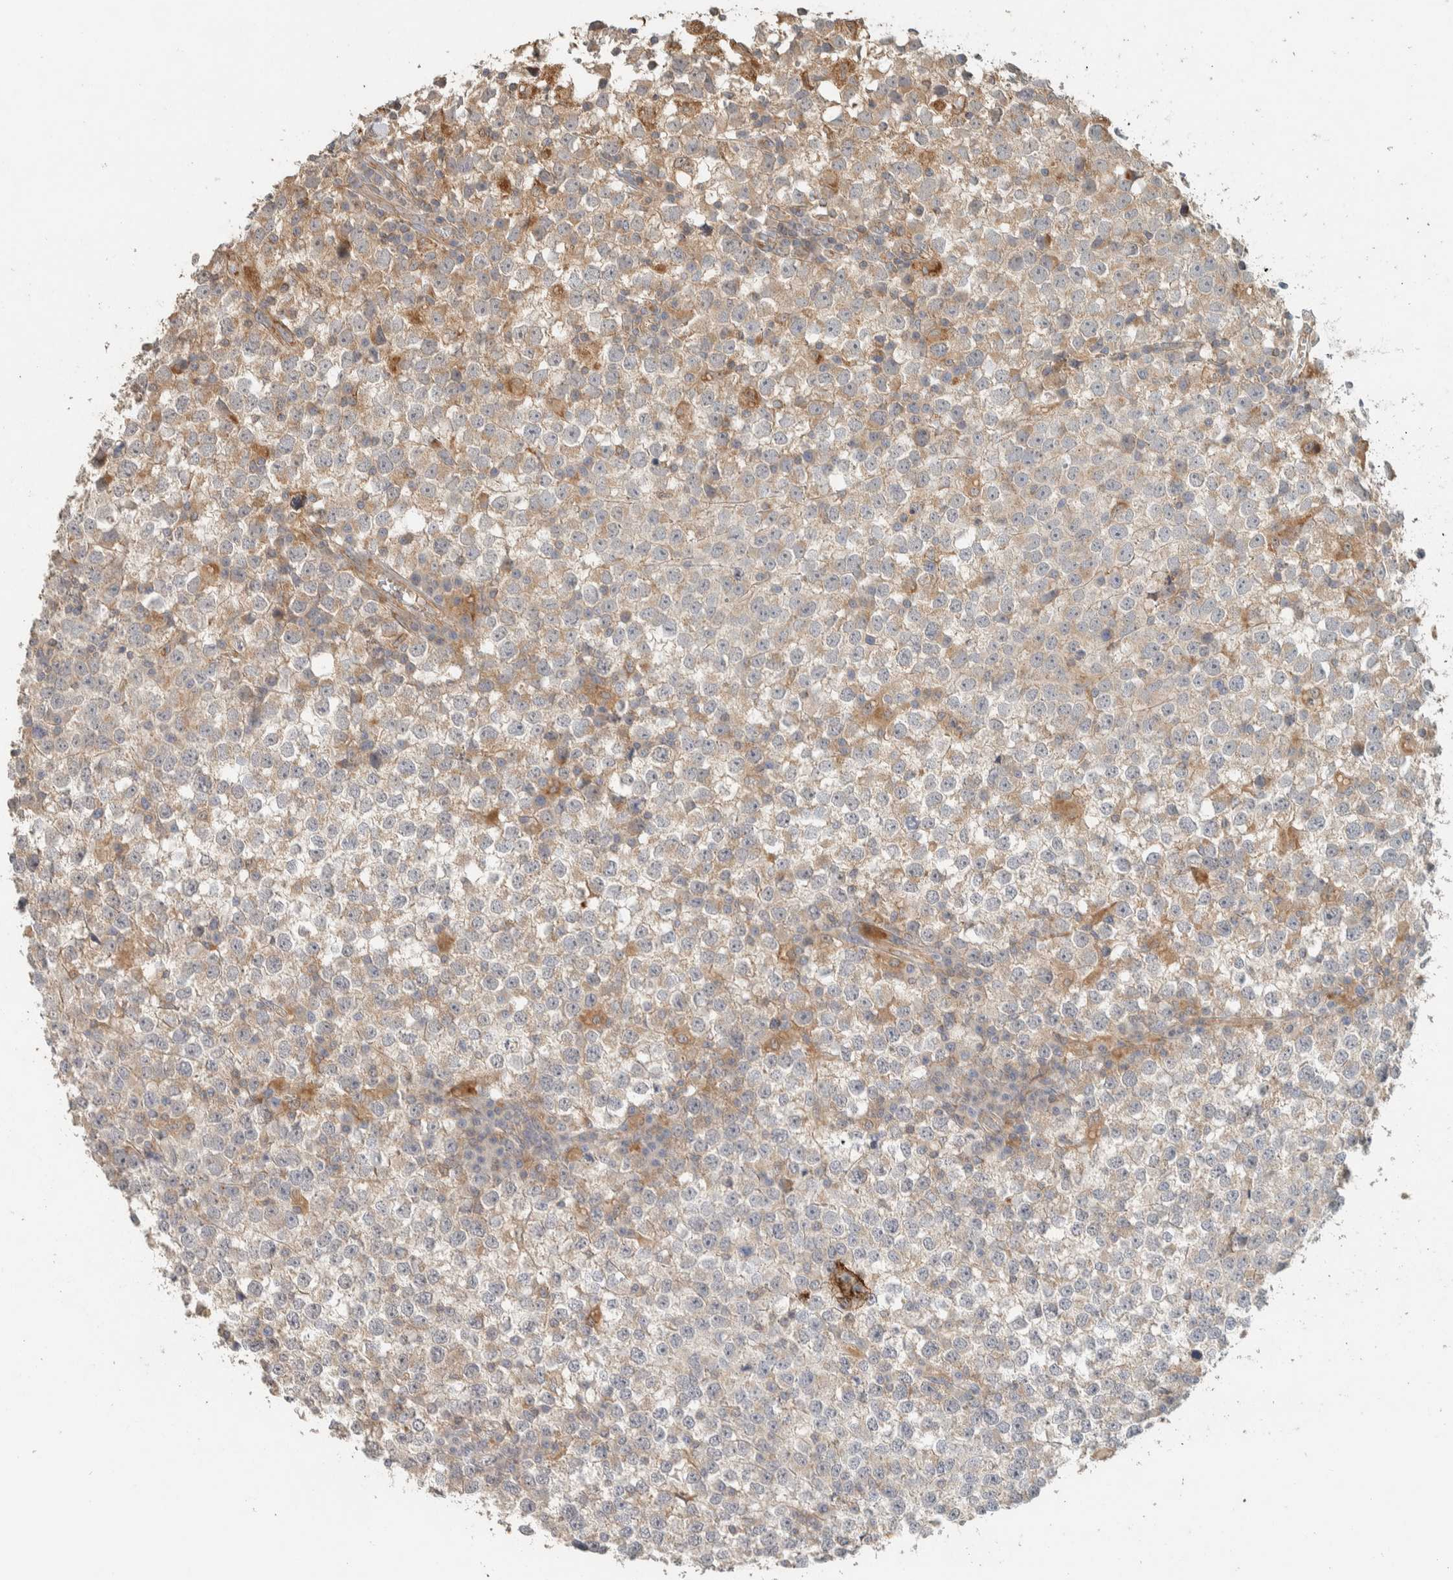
{"staining": {"intensity": "weak", "quantity": "25%-75%", "location": "cytoplasmic/membranous"}, "tissue": "testis cancer", "cell_type": "Tumor cells", "image_type": "cancer", "snomed": [{"axis": "morphology", "description": "Seminoma, NOS"}, {"axis": "topography", "description": "Testis"}], "caption": "Testis cancer stained with a protein marker displays weak staining in tumor cells.", "gene": "PDE7B", "patient": {"sex": "male", "age": 65}}